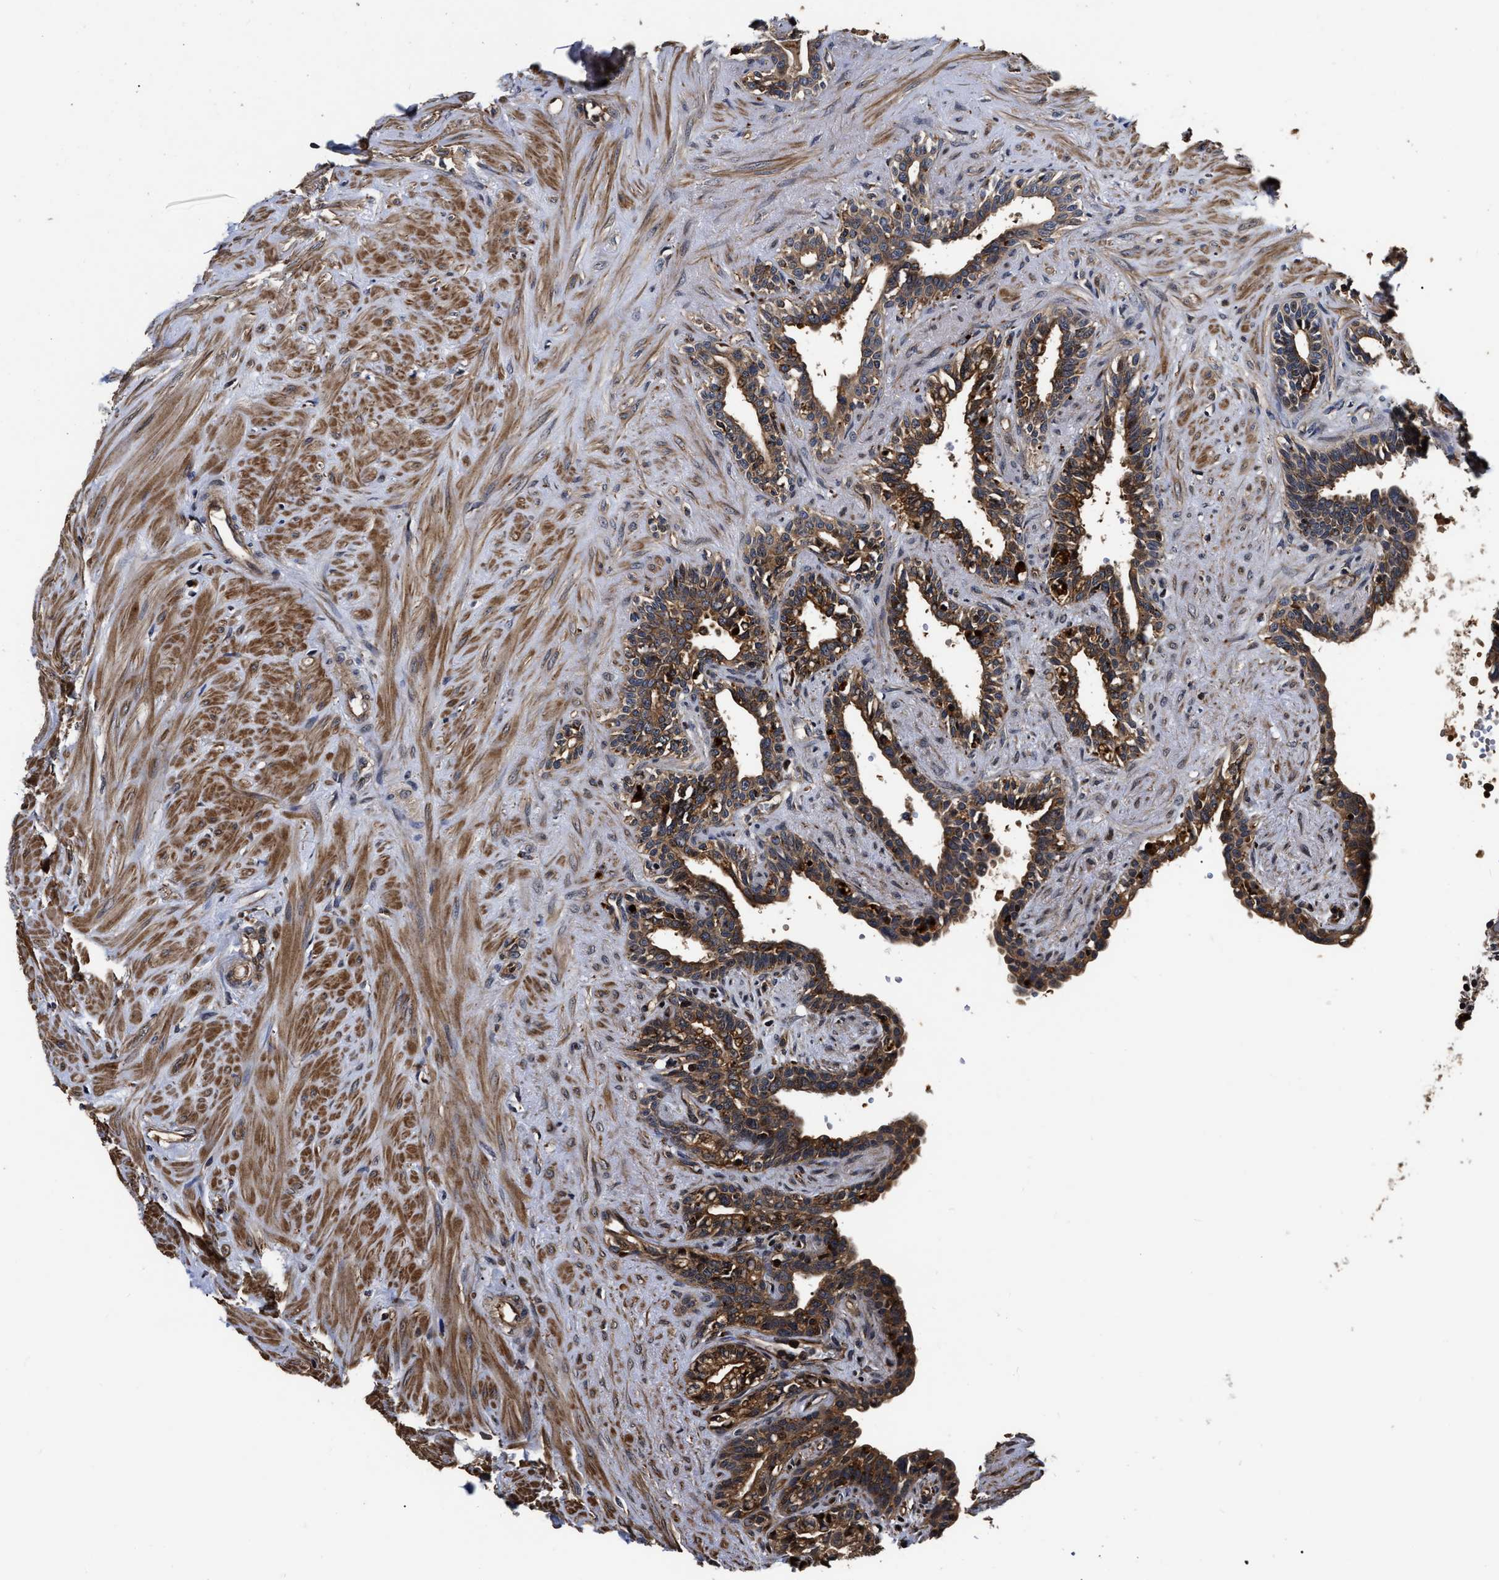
{"staining": {"intensity": "moderate", "quantity": "25%-75%", "location": "cytoplasmic/membranous"}, "tissue": "seminal vesicle", "cell_type": "Glandular cells", "image_type": "normal", "snomed": [{"axis": "morphology", "description": "Normal tissue, NOS"}, {"axis": "morphology", "description": "Adenocarcinoma, High grade"}, {"axis": "topography", "description": "Prostate"}, {"axis": "topography", "description": "Seminal veicle"}], "caption": "This micrograph reveals IHC staining of normal seminal vesicle, with medium moderate cytoplasmic/membranous positivity in about 25%-75% of glandular cells.", "gene": "ABCG8", "patient": {"sex": "male", "age": 55}}